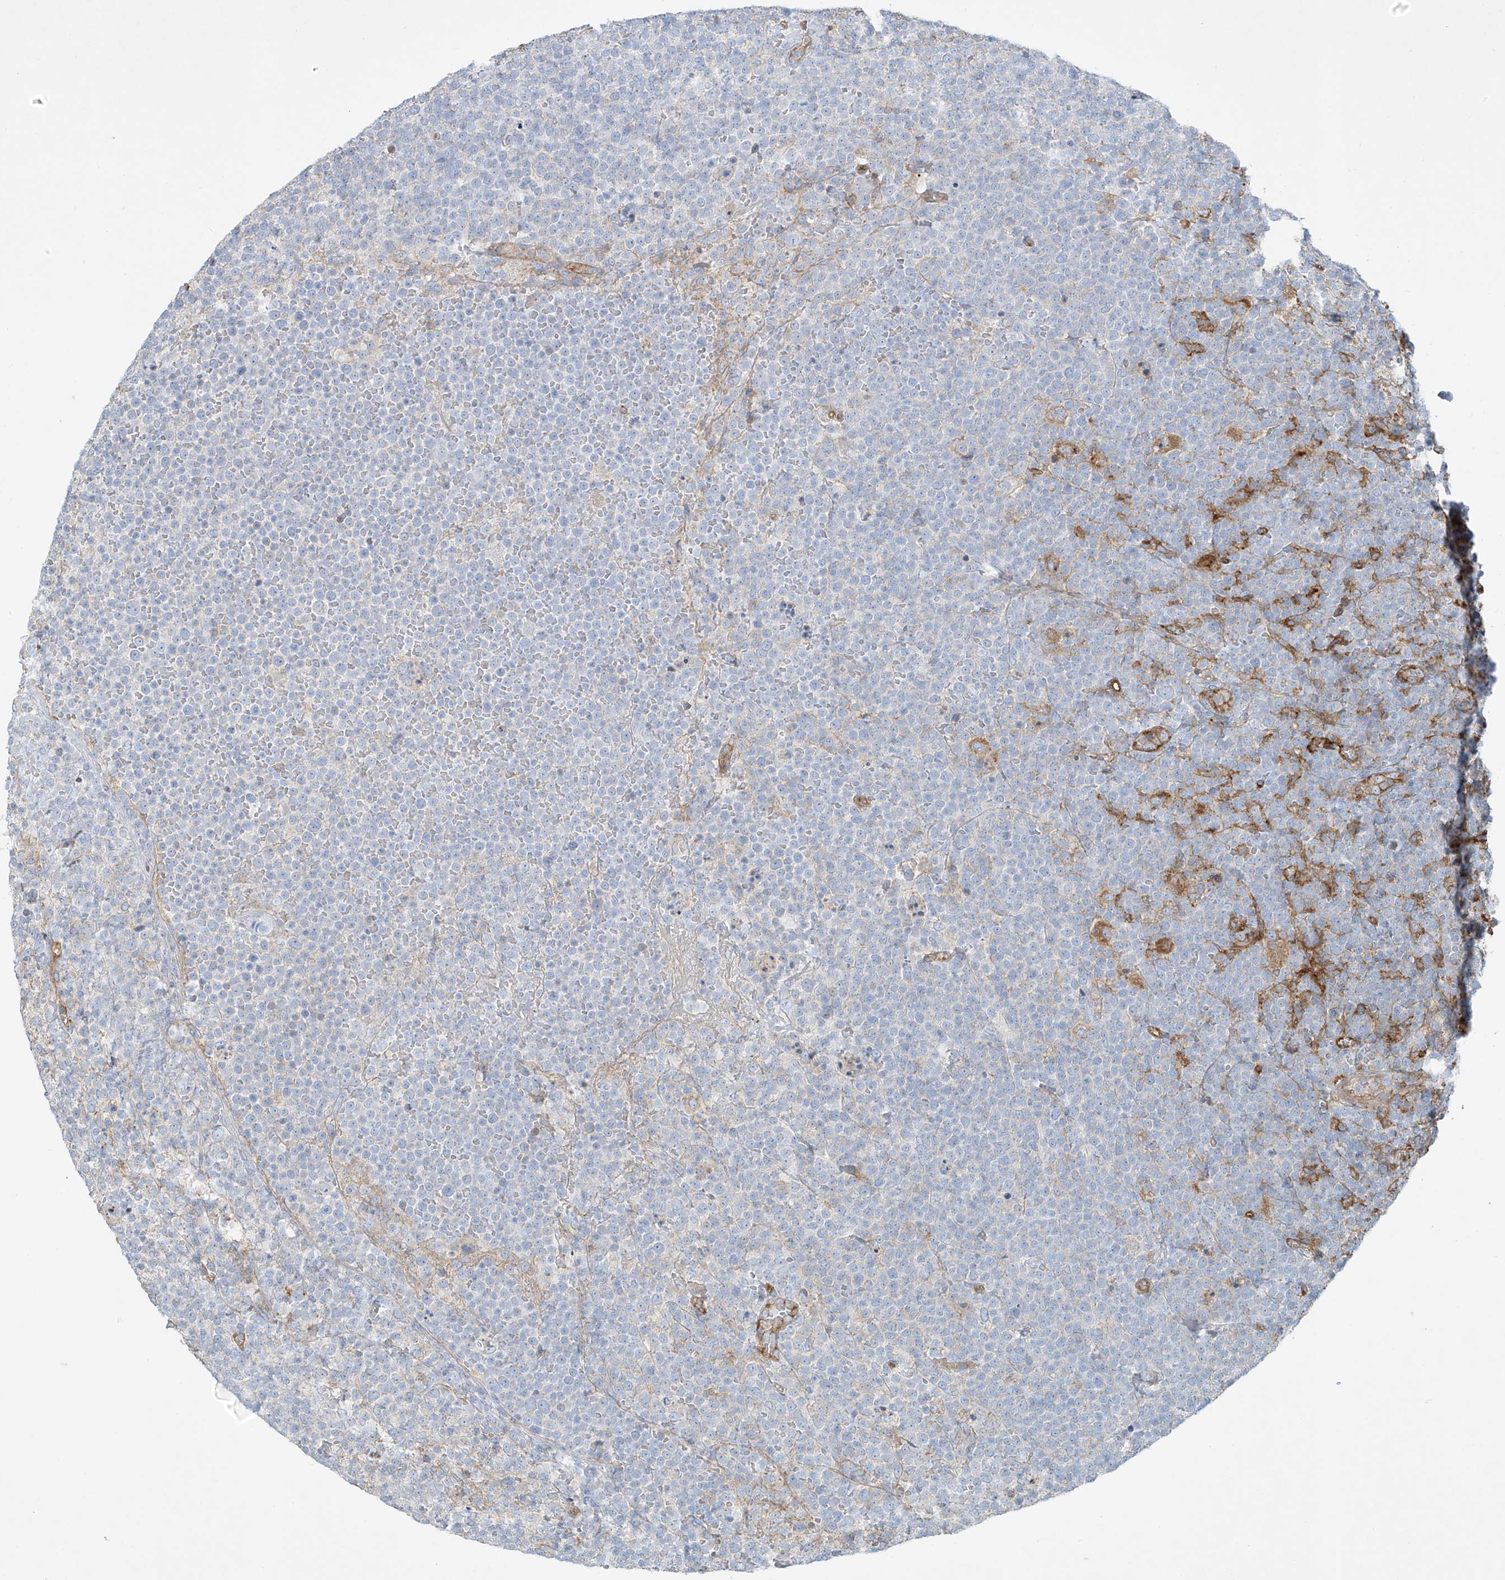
{"staining": {"intensity": "negative", "quantity": "none", "location": "none"}, "tissue": "lymphoma", "cell_type": "Tumor cells", "image_type": "cancer", "snomed": [{"axis": "morphology", "description": "Malignant lymphoma, non-Hodgkin's type, High grade"}, {"axis": "topography", "description": "Lymph node"}], "caption": "High power microscopy micrograph of an immunohistochemistry photomicrograph of malignant lymphoma, non-Hodgkin's type (high-grade), revealing no significant expression in tumor cells.", "gene": "VAMP5", "patient": {"sex": "male", "age": 61}}